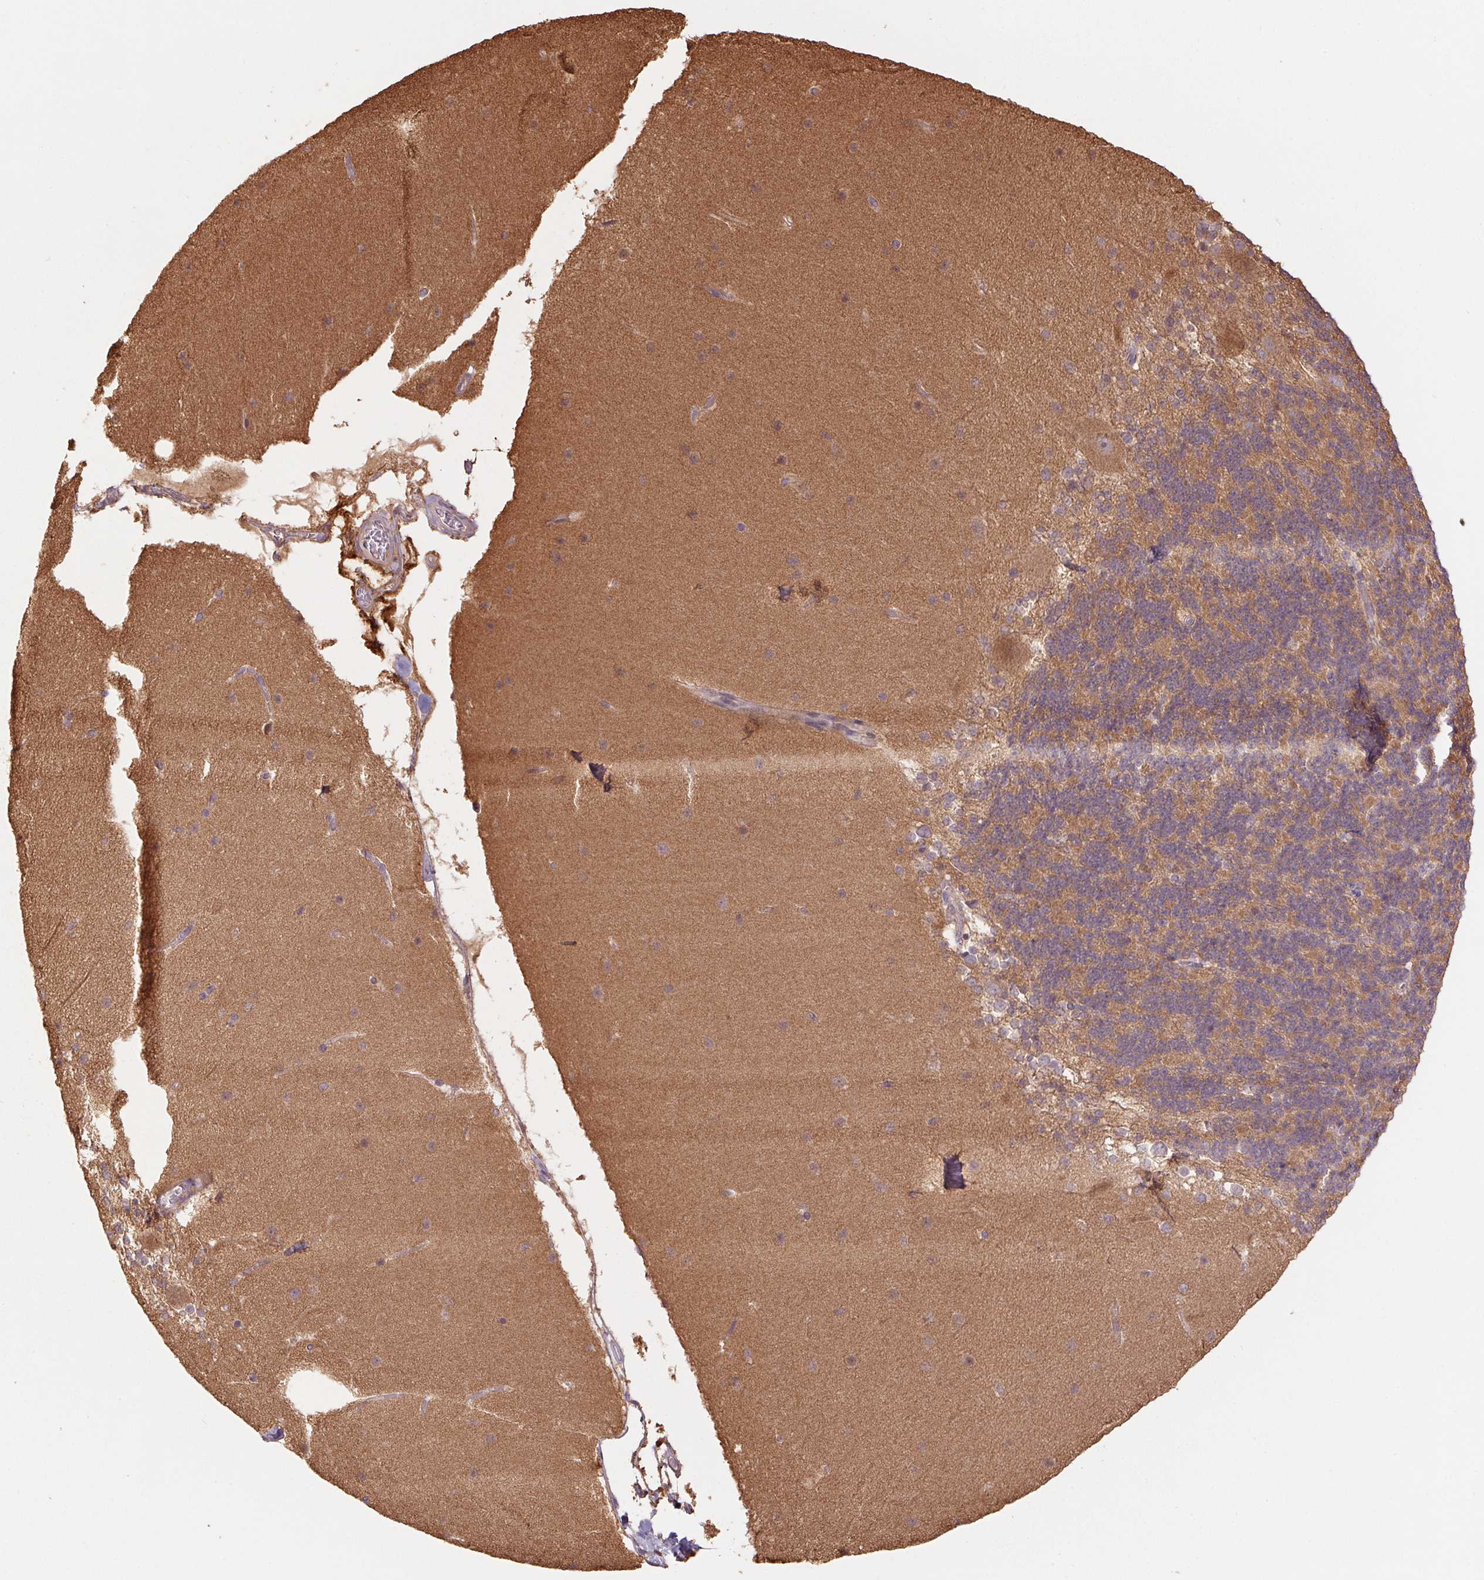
{"staining": {"intensity": "moderate", "quantity": "25%-75%", "location": "cytoplasmic/membranous"}, "tissue": "cerebellum", "cell_type": "Cells in granular layer", "image_type": "normal", "snomed": [{"axis": "morphology", "description": "Normal tissue, NOS"}, {"axis": "topography", "description": "Cerebellum"}], "caption": "Cerebellum stained with DAB immunohistochemistry (IHC) demonstrates medium levels of moderate cytoplasmic/membranous staining in approximately 25%-75% of cells in granular layer. (Stains: DAB in brown, nuclei in blue, Microscopy: brightfield microscopy at high magnification).", "gene": "TUBA1A", "patient": {"sex": "female", "age": 19}}